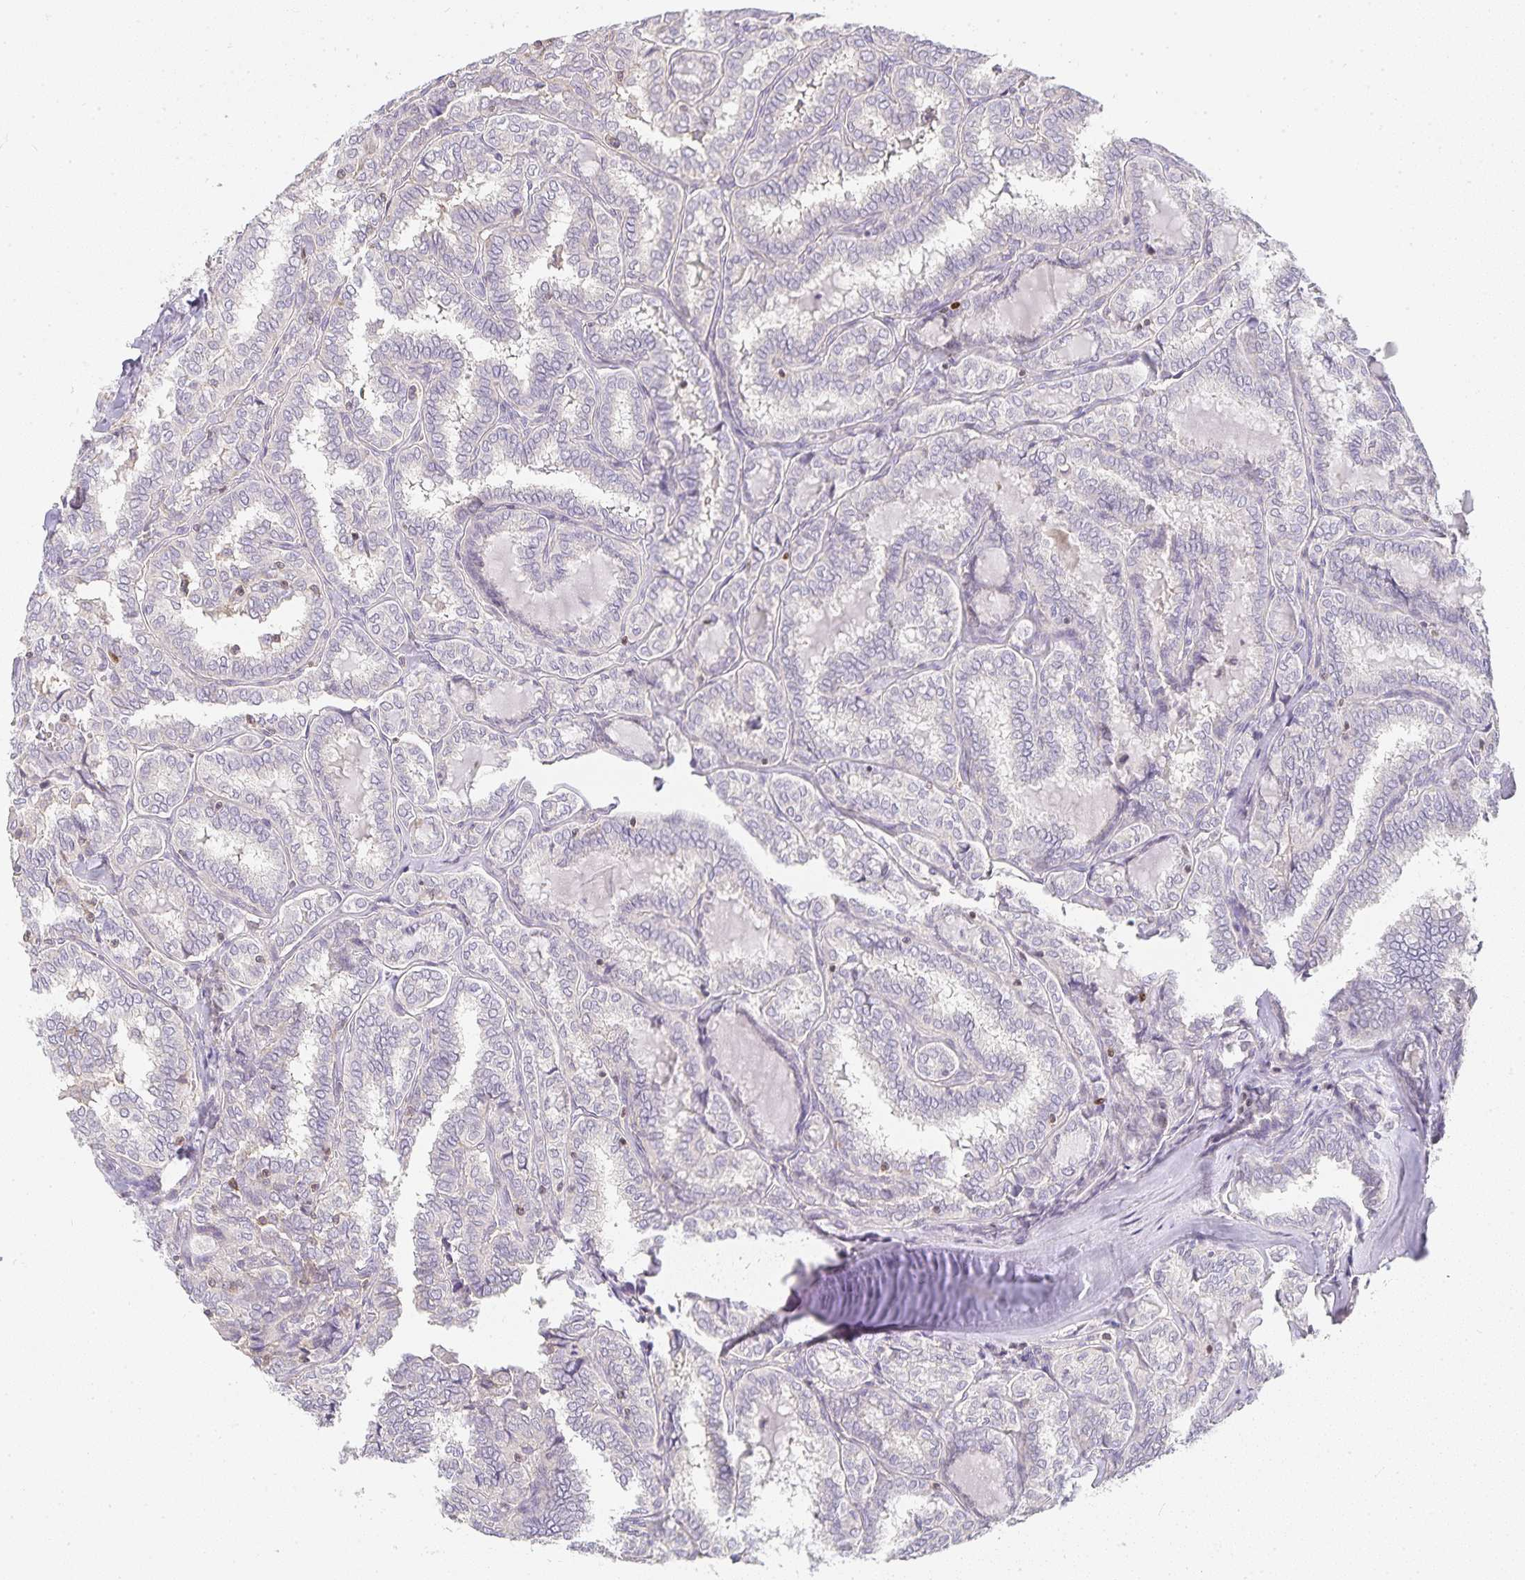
{"staining": {"intensity": "negative", "quantity": "none", "location": "none"}, "tissue": "thyroid cancer", "cell_type": "Tumor cells", "image_type": "cancer", "snomed": [{"axis": "morphology", "description": "Papillary adenocarcinoma, NOS"}, {"axis": "topography", "description": "Thyroid gland"}], "caption": "IHC photomicrograph of human thyroid papillary adenocarcinoma stained for a protein (brown), which shows no expression in tumor cells.", "gene": "GATA3", "patient": {"sex": "female", "age": 30}}